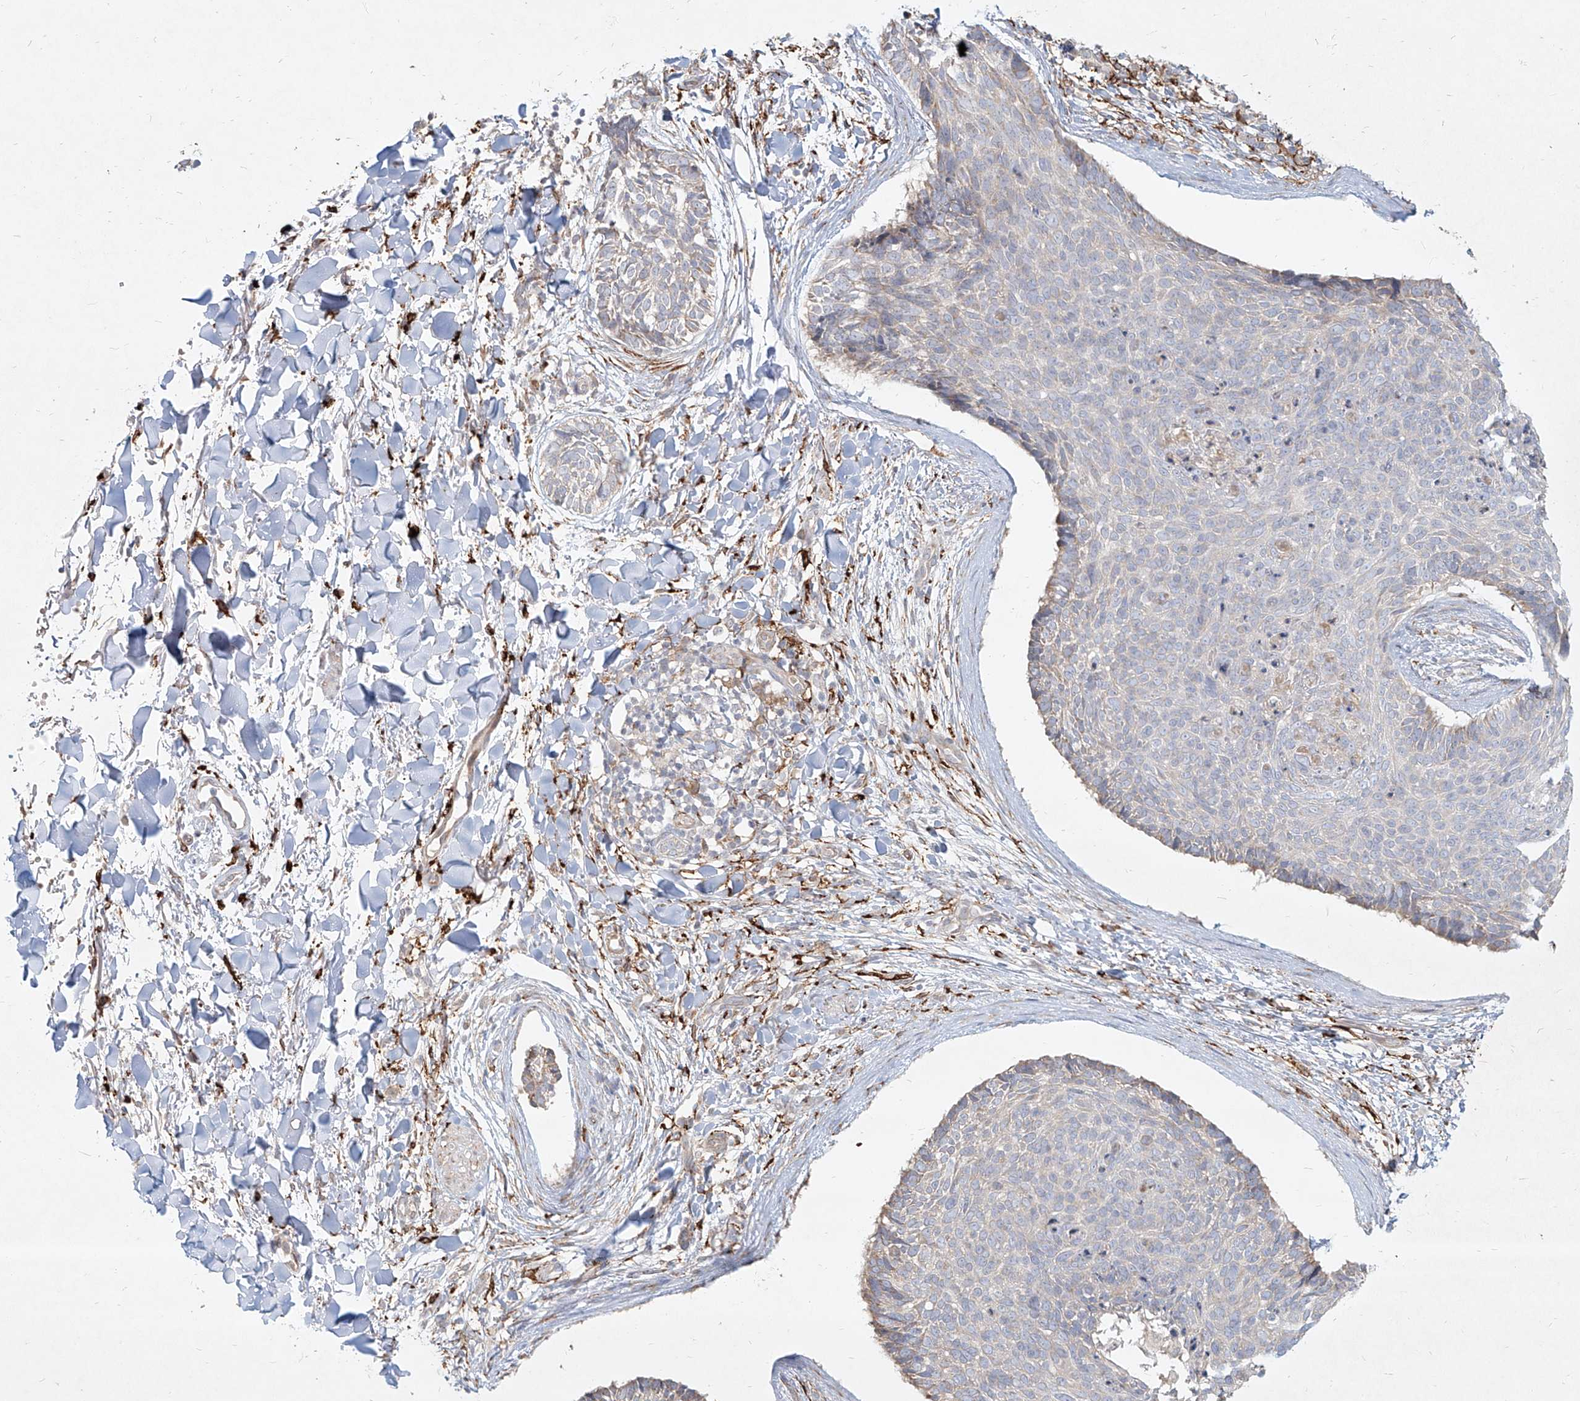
{"staining": {"intensity": "negative", "quantity": "none", "location": "none"}, "tissue": "skin cancer", "cell_type": "Tumor cells", "image_type": "cancer", "snomed": [{"axis": "morphology", "description": "Normal tissue, NOS"}, {"axis": "morphology", "description": "Basal cell carcinoma"}, {"axis": "topography", "description": "Skin"}], "caption": "There is no significant expression in tumor cells of skin cancer (basal cell carcinoma). Nuclei are stained in blue.", "gene": "CD209", "patient": {"sex": "female", "age": 56}}